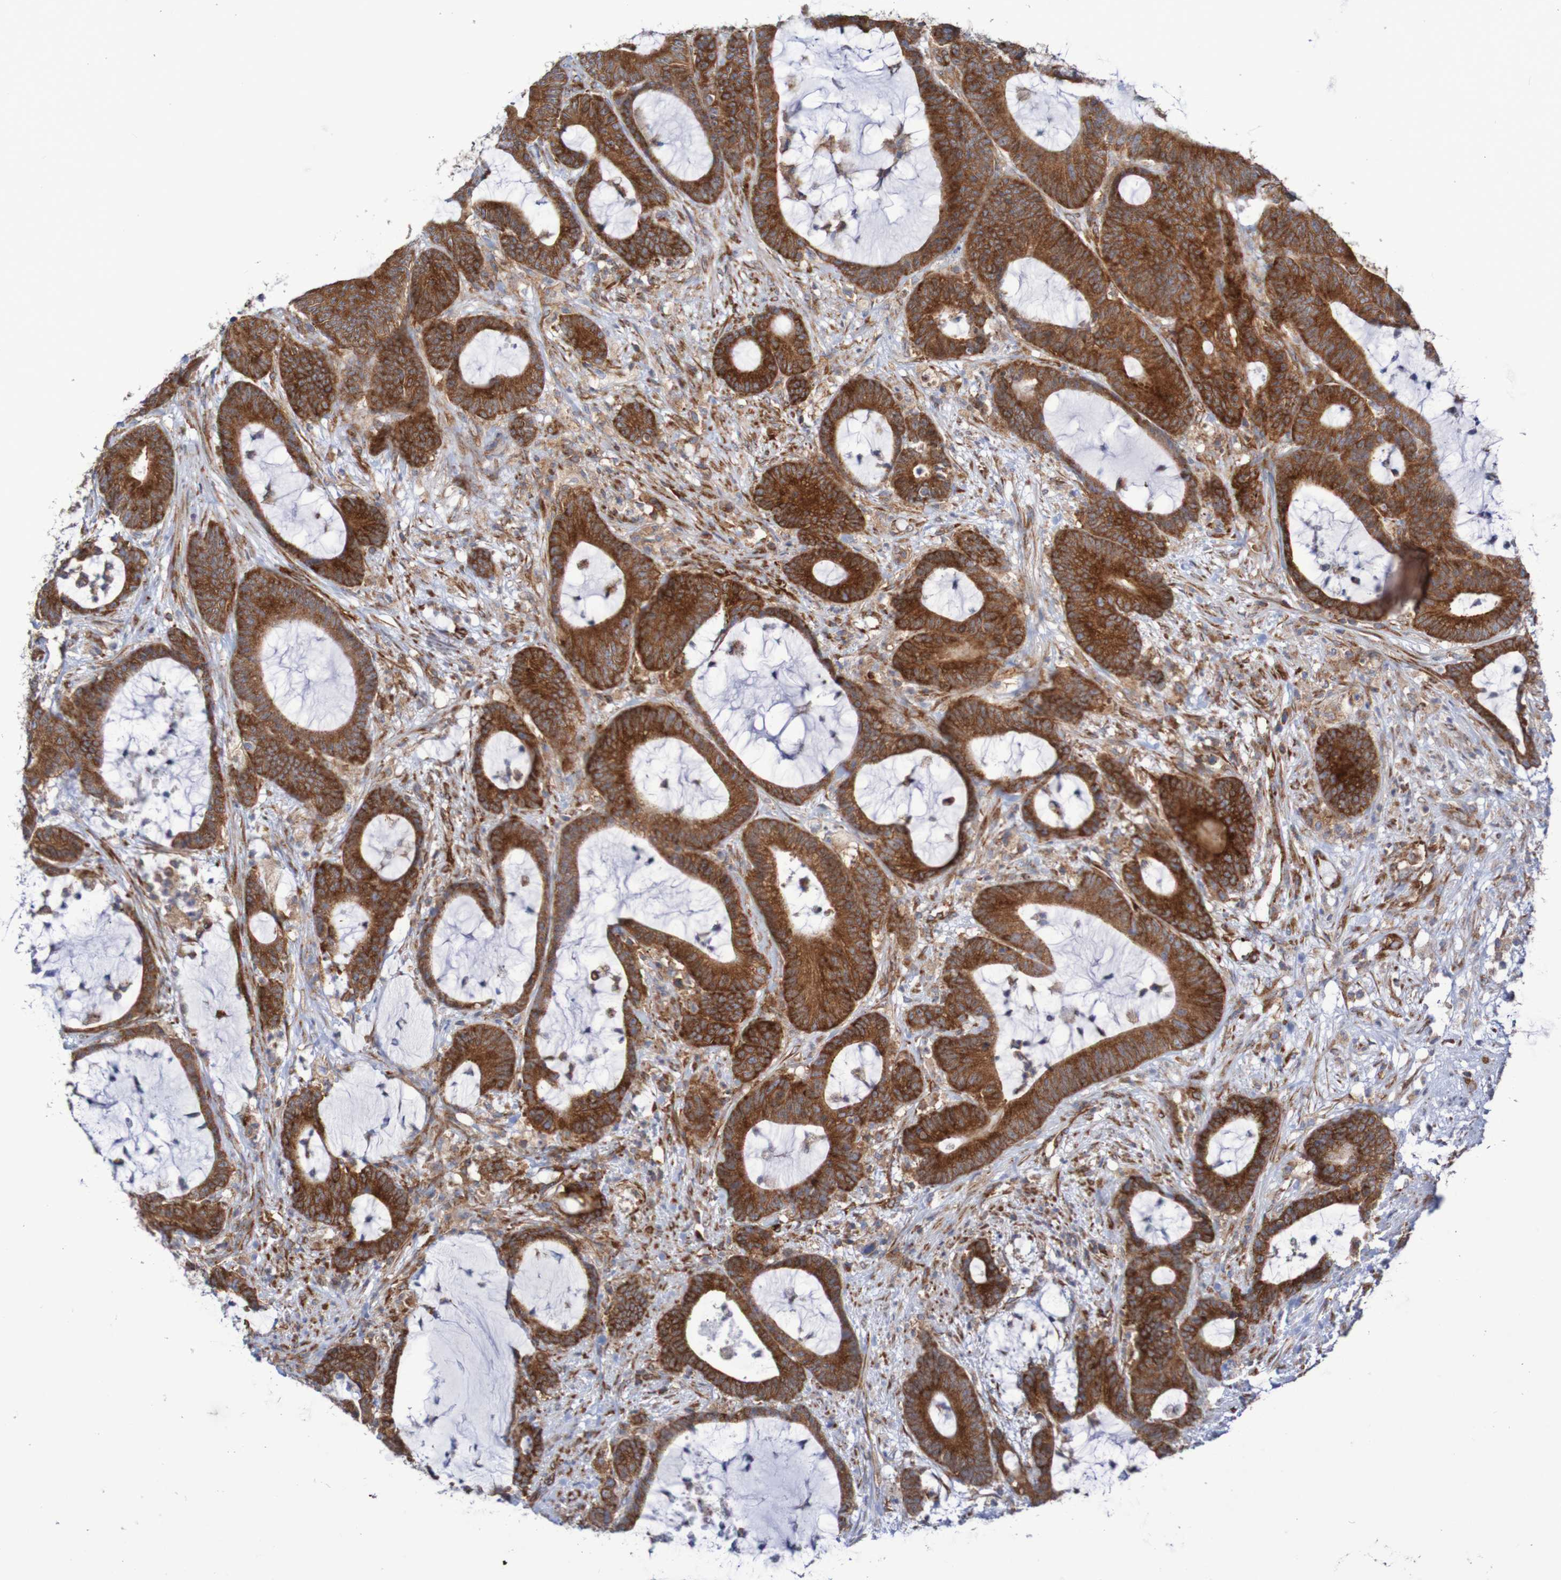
{"staining": {"intensity": "strong", "quantity": ">75%", "location": "cytoplasmic/membranous"}, "tissue": "colorectal cancer", "cell_type": "Tumor cells", "image_type": "cancer", "snomed": [{"axis": "morphology", "description": "Adenocarcinoma, NOS"}, {"axis": "topography", "description": "Colon"}], "caption": "Human colorectal cancer (adenocarcinoma) stained with a brown dye demonstrates strong cytoplasmic/membranous positive staining in approximately >75% of tumor cells.", "gene": "FXR2", "patient": {"sex": "female", "age": 84}}